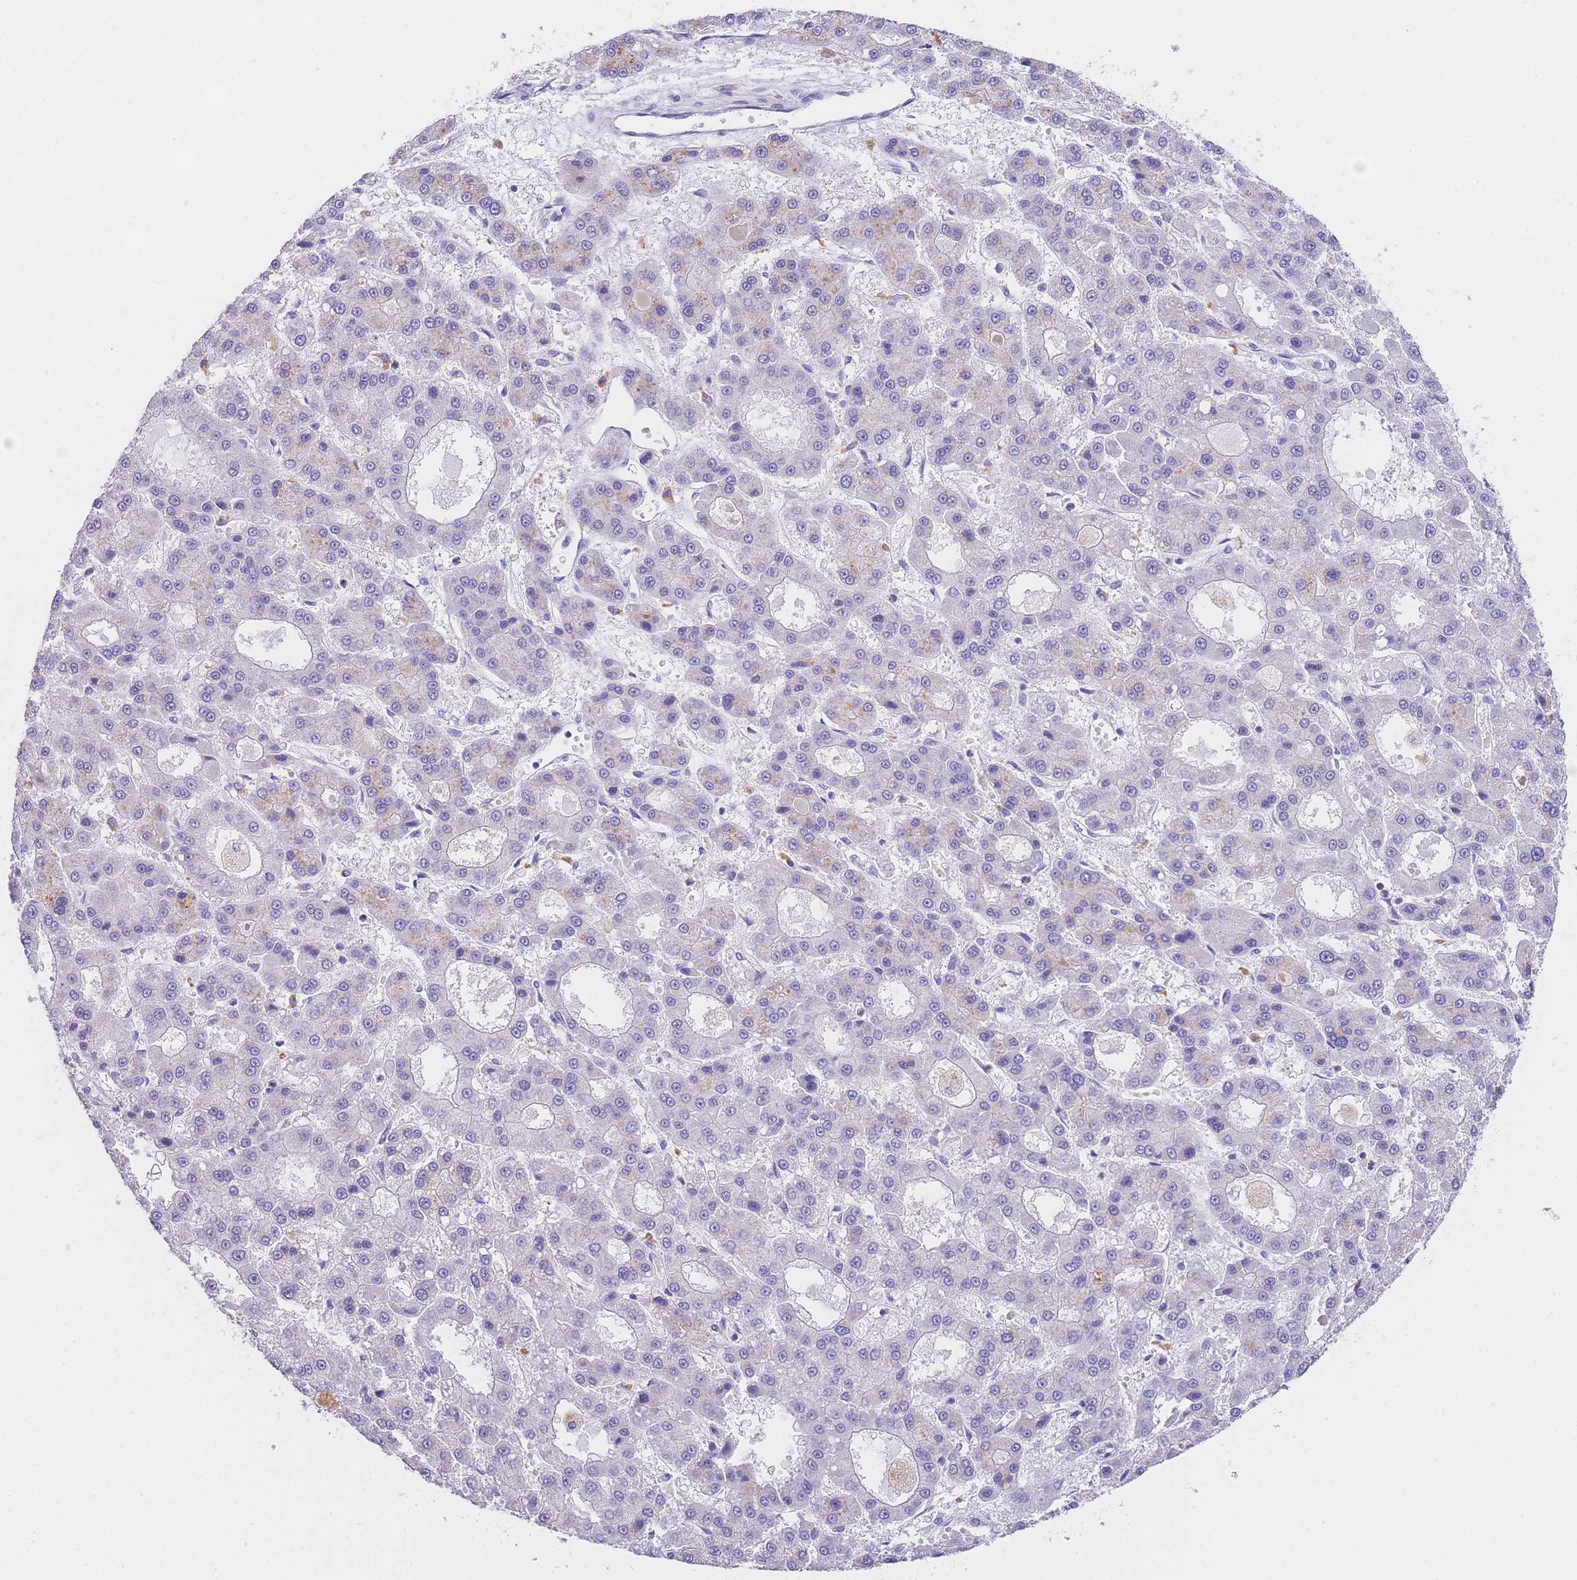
{"staining": {"intensity": "negative", "quantity": "none", "location": "none"}, "tissue": "liver cancer", "cell_type": "Tumor cells", "image_type": "cancer", "snomed": [{"axis": "morphology", "description": "Carcinoma, Hepatocellular, NOS"}, {"axis": "topography", "description": "Liver"}], "caption": "Tumor cells show no significant protein expression in hepatocellular carcinoma (liver).", "gene": "EPN2", "patient": {"sex": "male", "age": 70}}